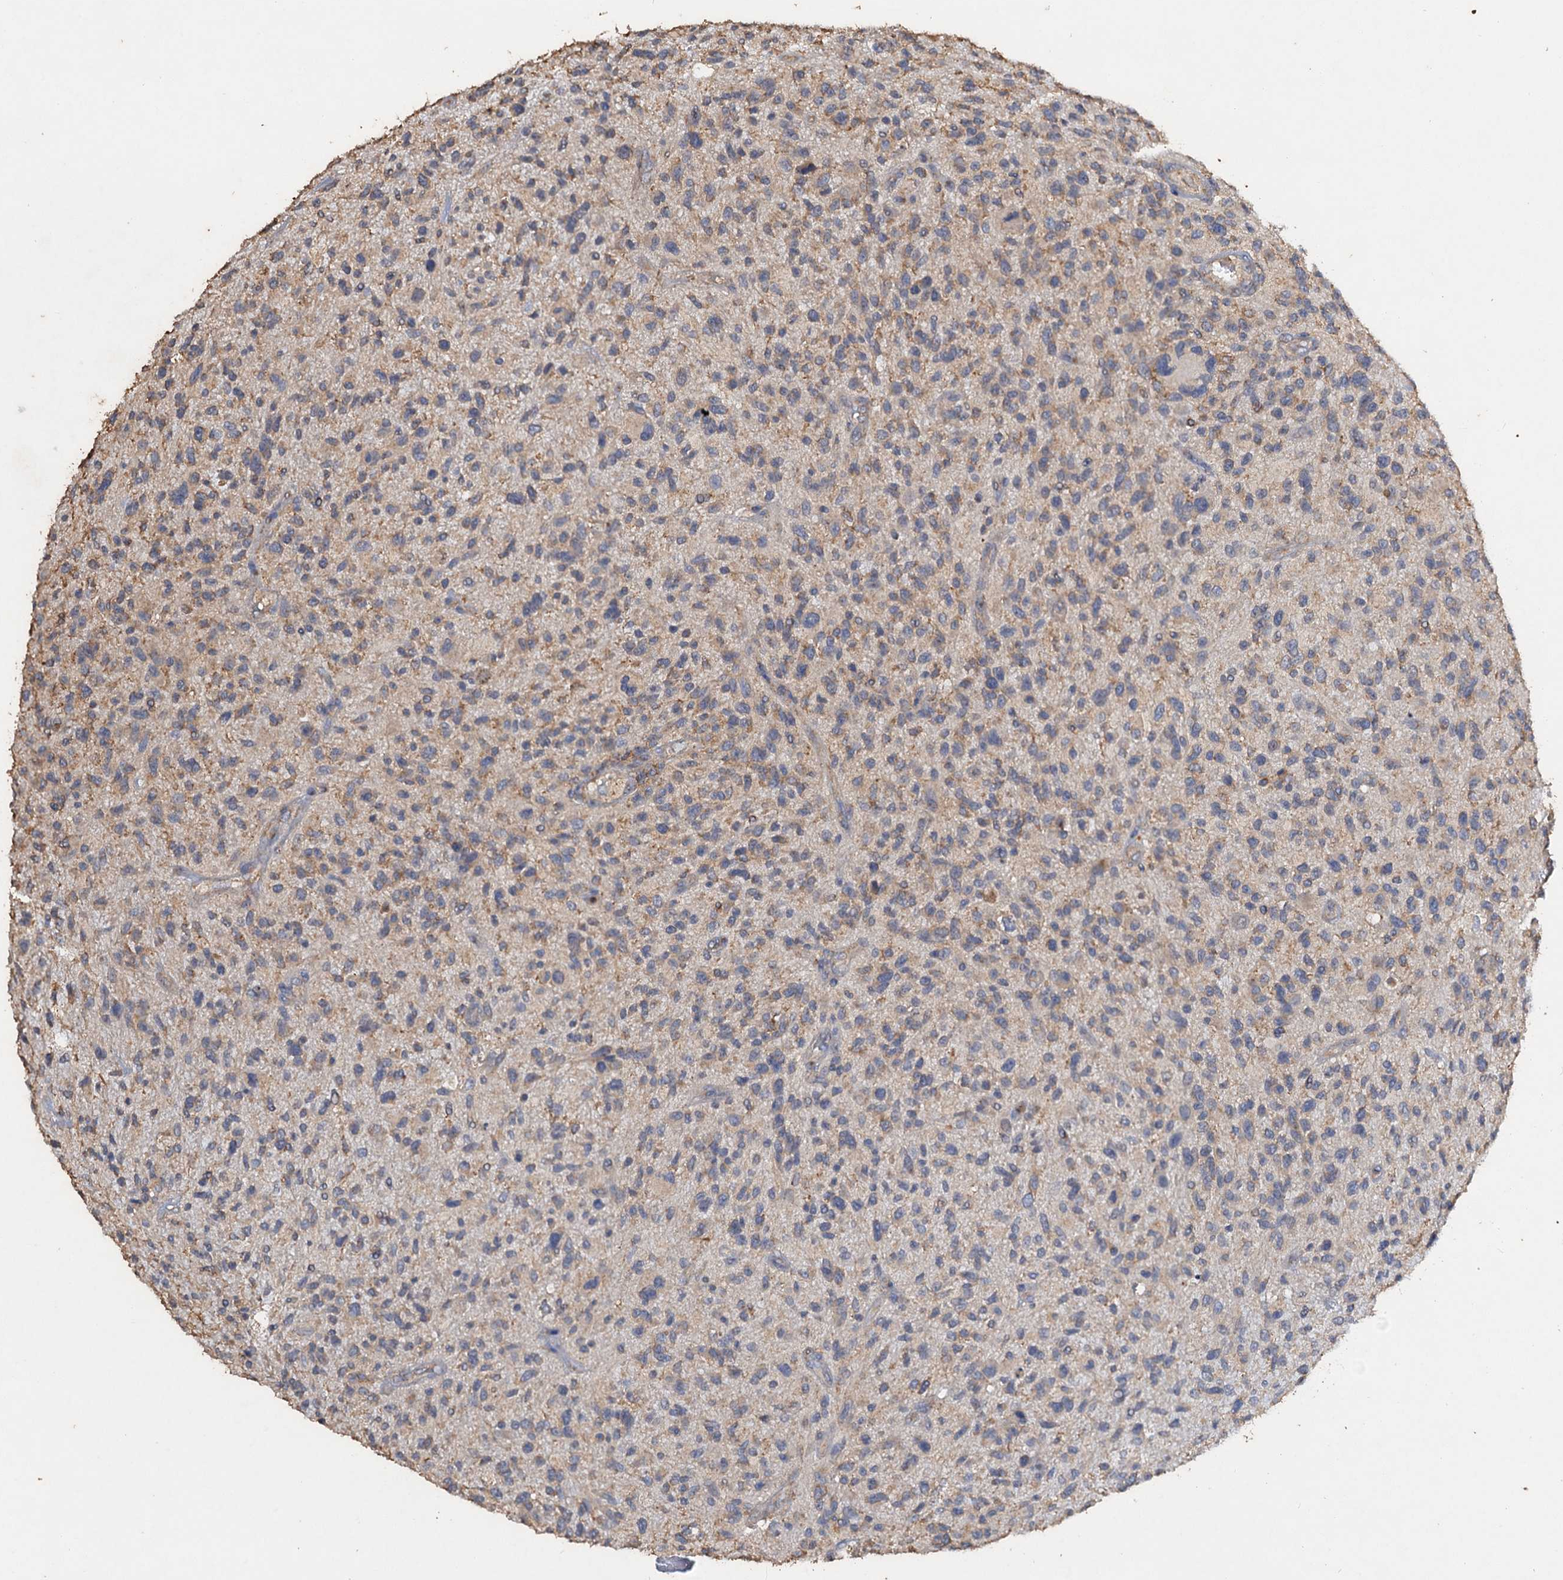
{"staining": {"intensity": "weak", "quantity": "<25%", "location": "cytoplasmic/membranous"}, "tissue": "glioma", "cell_type": "Tumor cells", "image_type": "cancer", "snomed": [{"axis": "morphology", "description": "Glioma, malignant, High grade"}, {"axis": "topography", "description": "Brain"}], "caption": "Tumor cells are negative for protein expression in human glioma. (IHC, brightfield microscopy, high magnification).", "gene": "SCUBE3", "patient": {"sex": "male", "age": 47}}